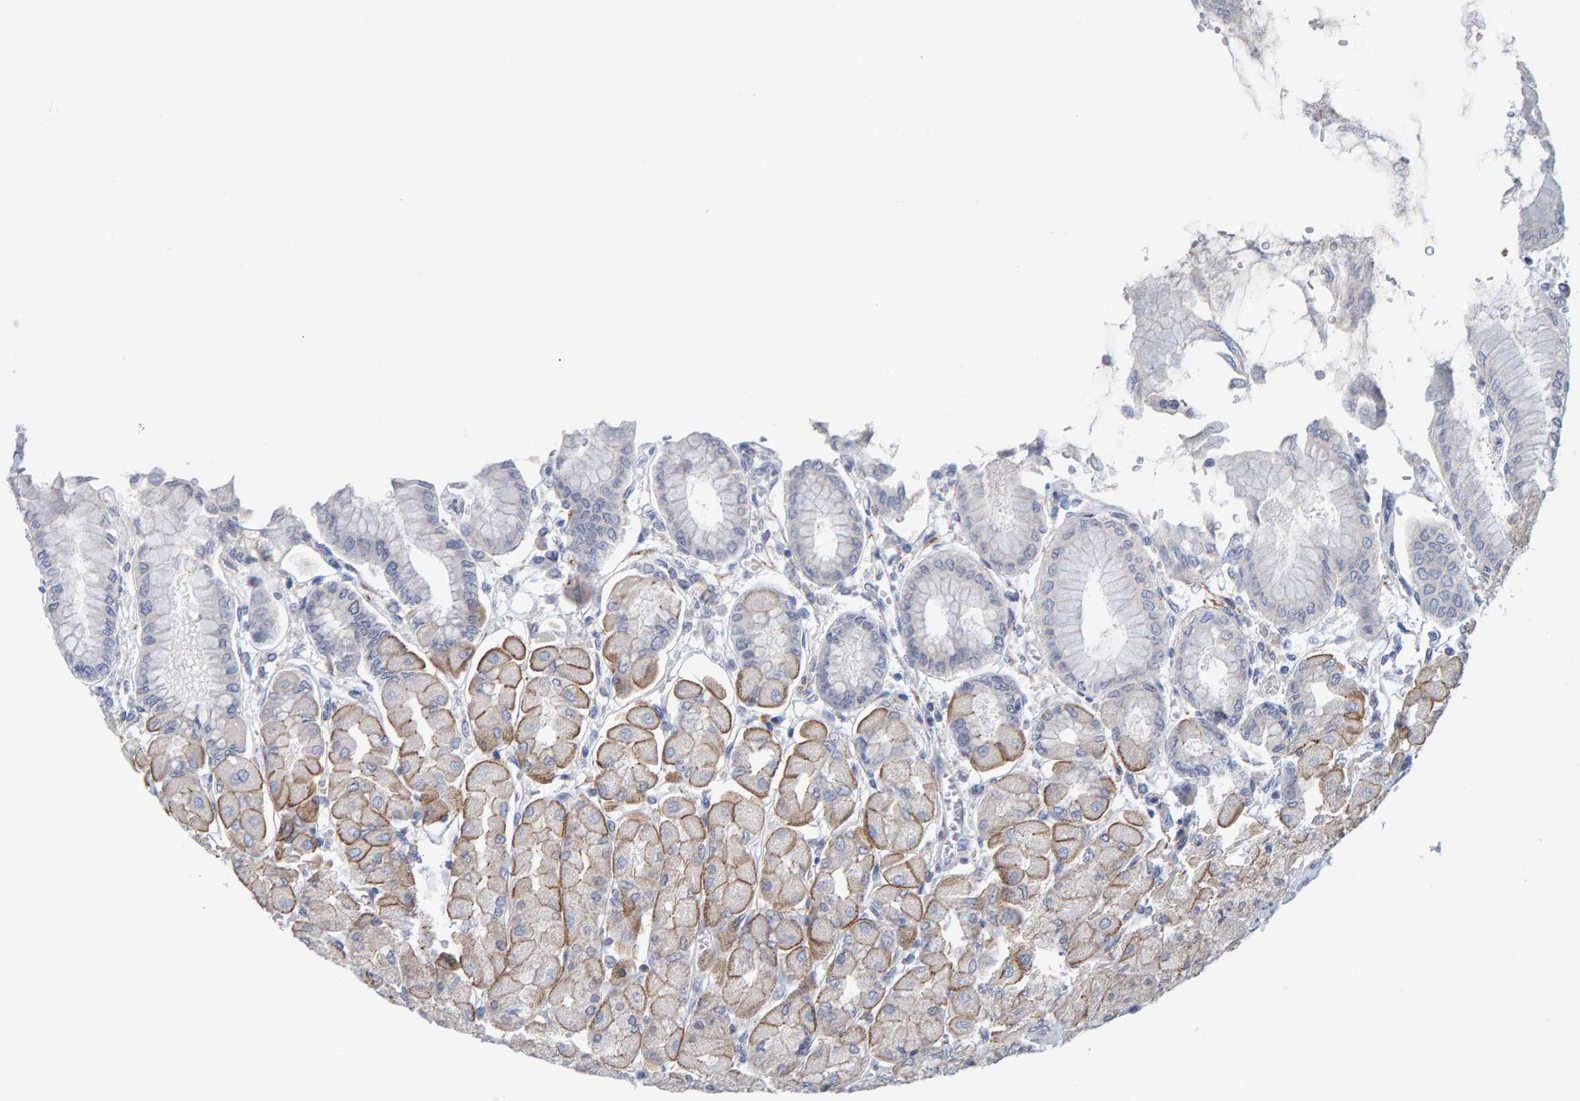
{"staining": {"intensity": "weak", "quantity": "25%-75%", "location": "cytoplasmic/membranous"}, "tissue": "stomach", "cell_type": "Glandular cells", "image_type": "normal", "snomed": [{"axis": "morphology", "description": "Normal tissue, NOS"}, {"axis": "topography", "description": "Stomach, upper"}], "caption": "Protein expression analysis of normal human stomach reveals weak cytoplasmic/membranous expression in about 25%-75% of glandular cells. (Brightfield microscopy of DAB IHC at high magnification).", "gene": "CDH2", "patient": {"sex": "female", "age": 56}}